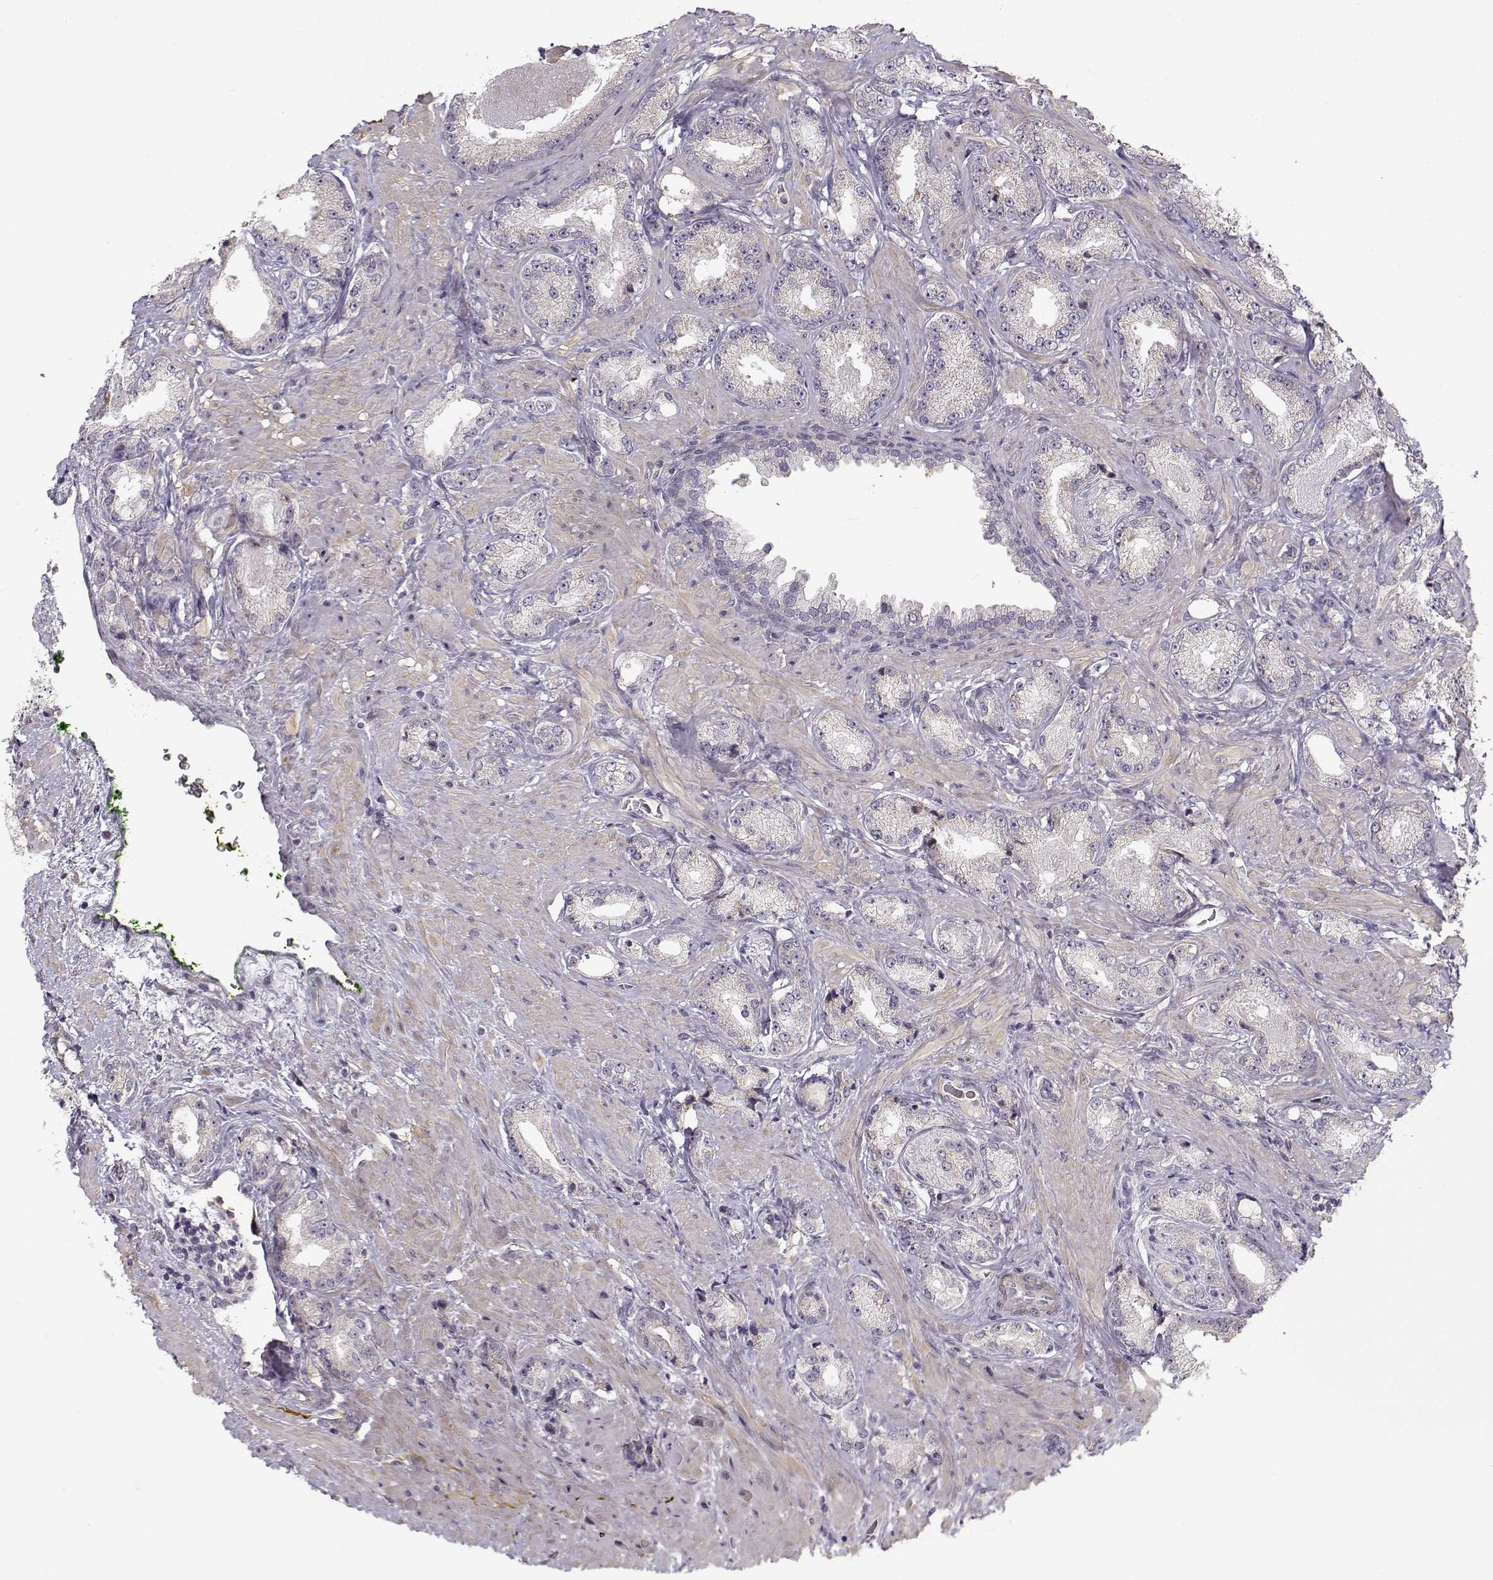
{"staining": {"intensity": "negative", "quantity": "none", "location": "none"}, "tissue": "prostate cancer", "cell_type": "Tumor cells", "image_type": "cancer", "snomed": [{"axis": "morphology", "description": "Adenocarcinoma, Low grade"}, {"axis": "topography", "description": "Prostate"}], "caption": "This is an immunohistochemistry photomicrograph of prostate adenocarcinoma (low-grade). There is no staining in tumor cells.", "gene": "ENTPD8", "patient": {"sex": "male", "age": 68}}